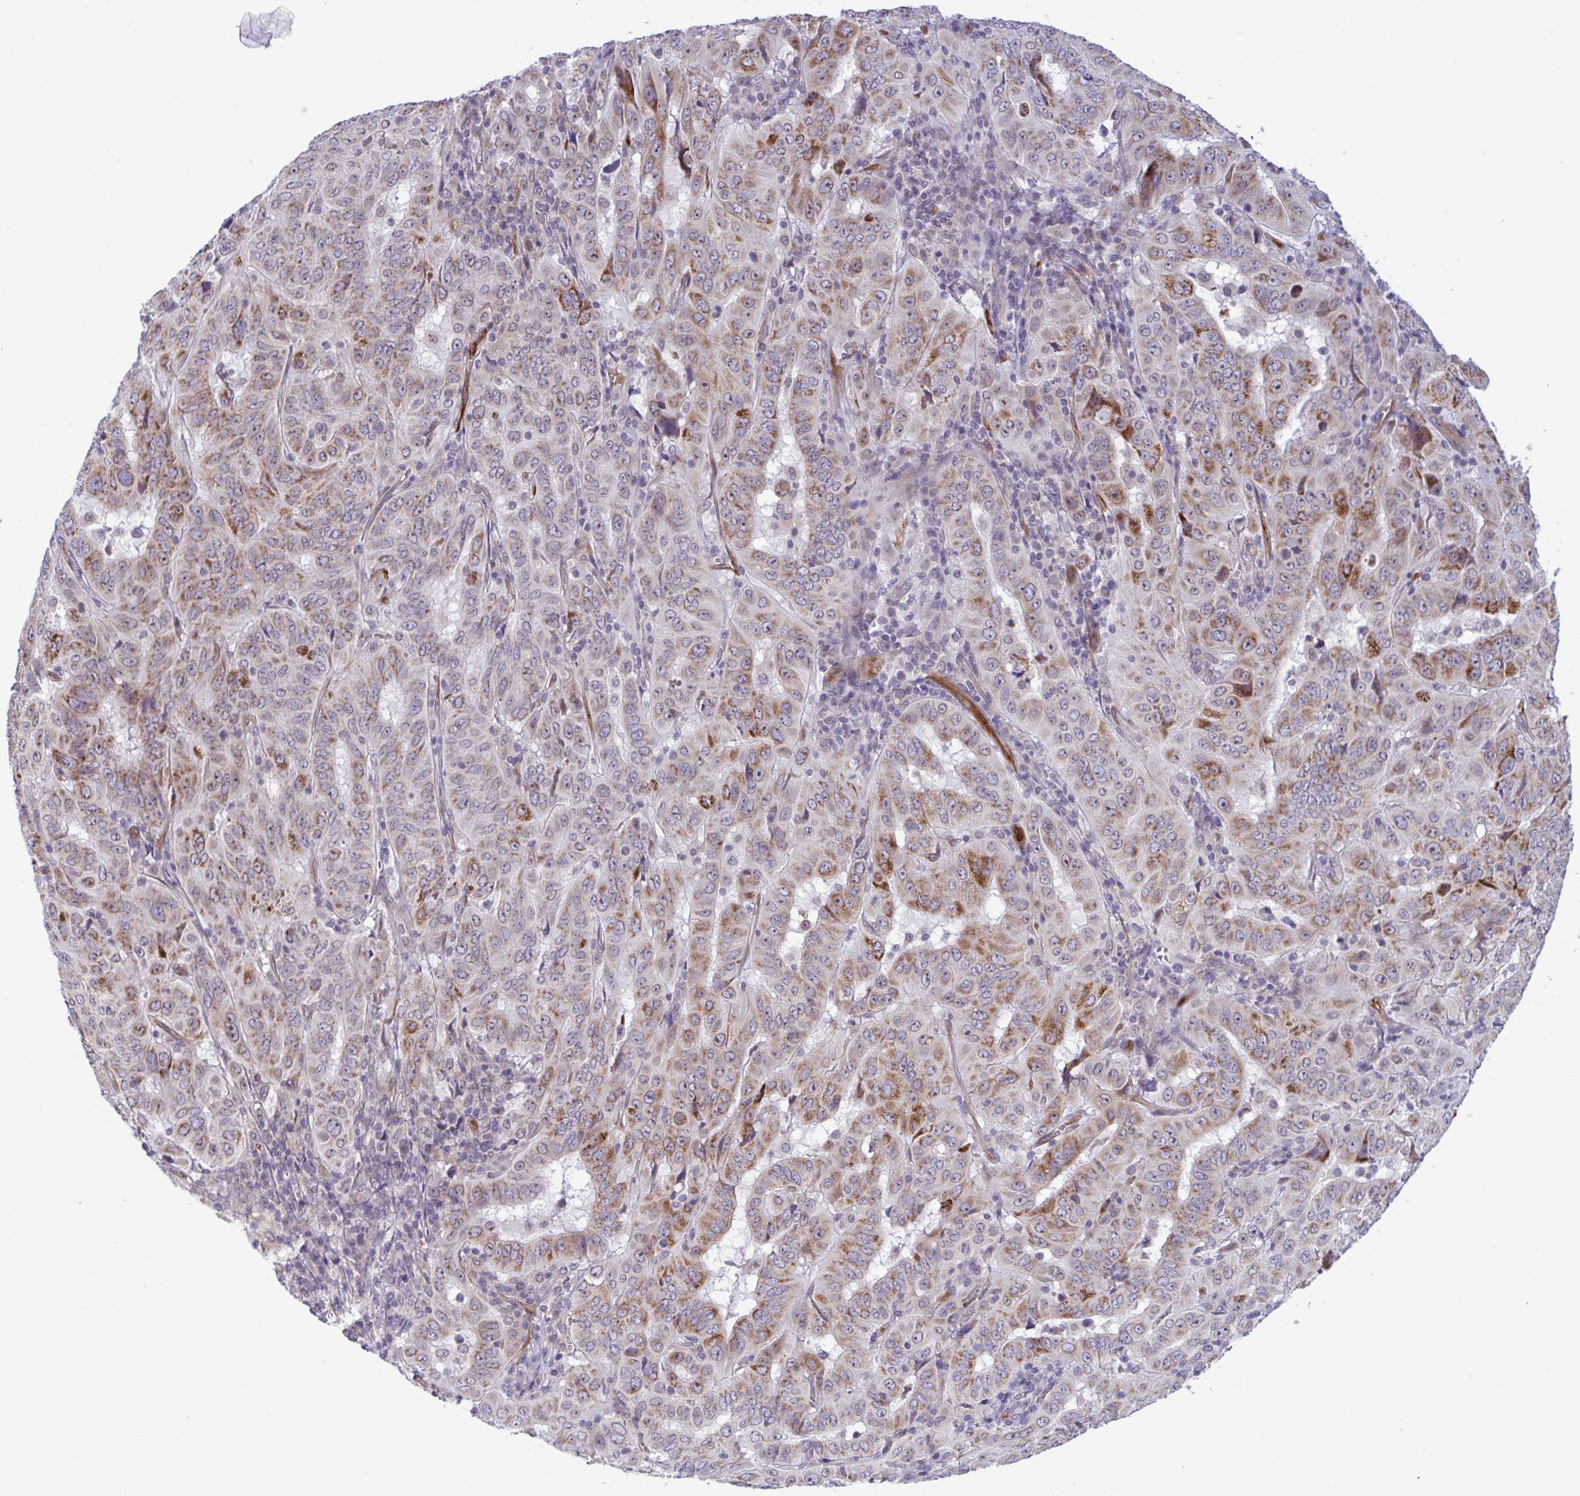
{"staining": {"intensity": "moderate", "quantity": "25%-75%", "location": "cytoplasmic/membranous"}, "tissue": "pancreatic cancer", "cell_type": "Tumor cells", "image_type": "cancer", "snomed": [{"axis": "morphology", "description": "Adenocarcinoma, NOS"}, {"axis": "topography", "description": "Pancreas"}], "caption": "Protein analysis of pancreatic cancer (adenocarcinoma) tissue displays moderate cytoplasmic/membranous positivity in about 25%-75% of tumor cells.", "gene": "DOCK11", "patient": {"sex": "male", "age": 63}}